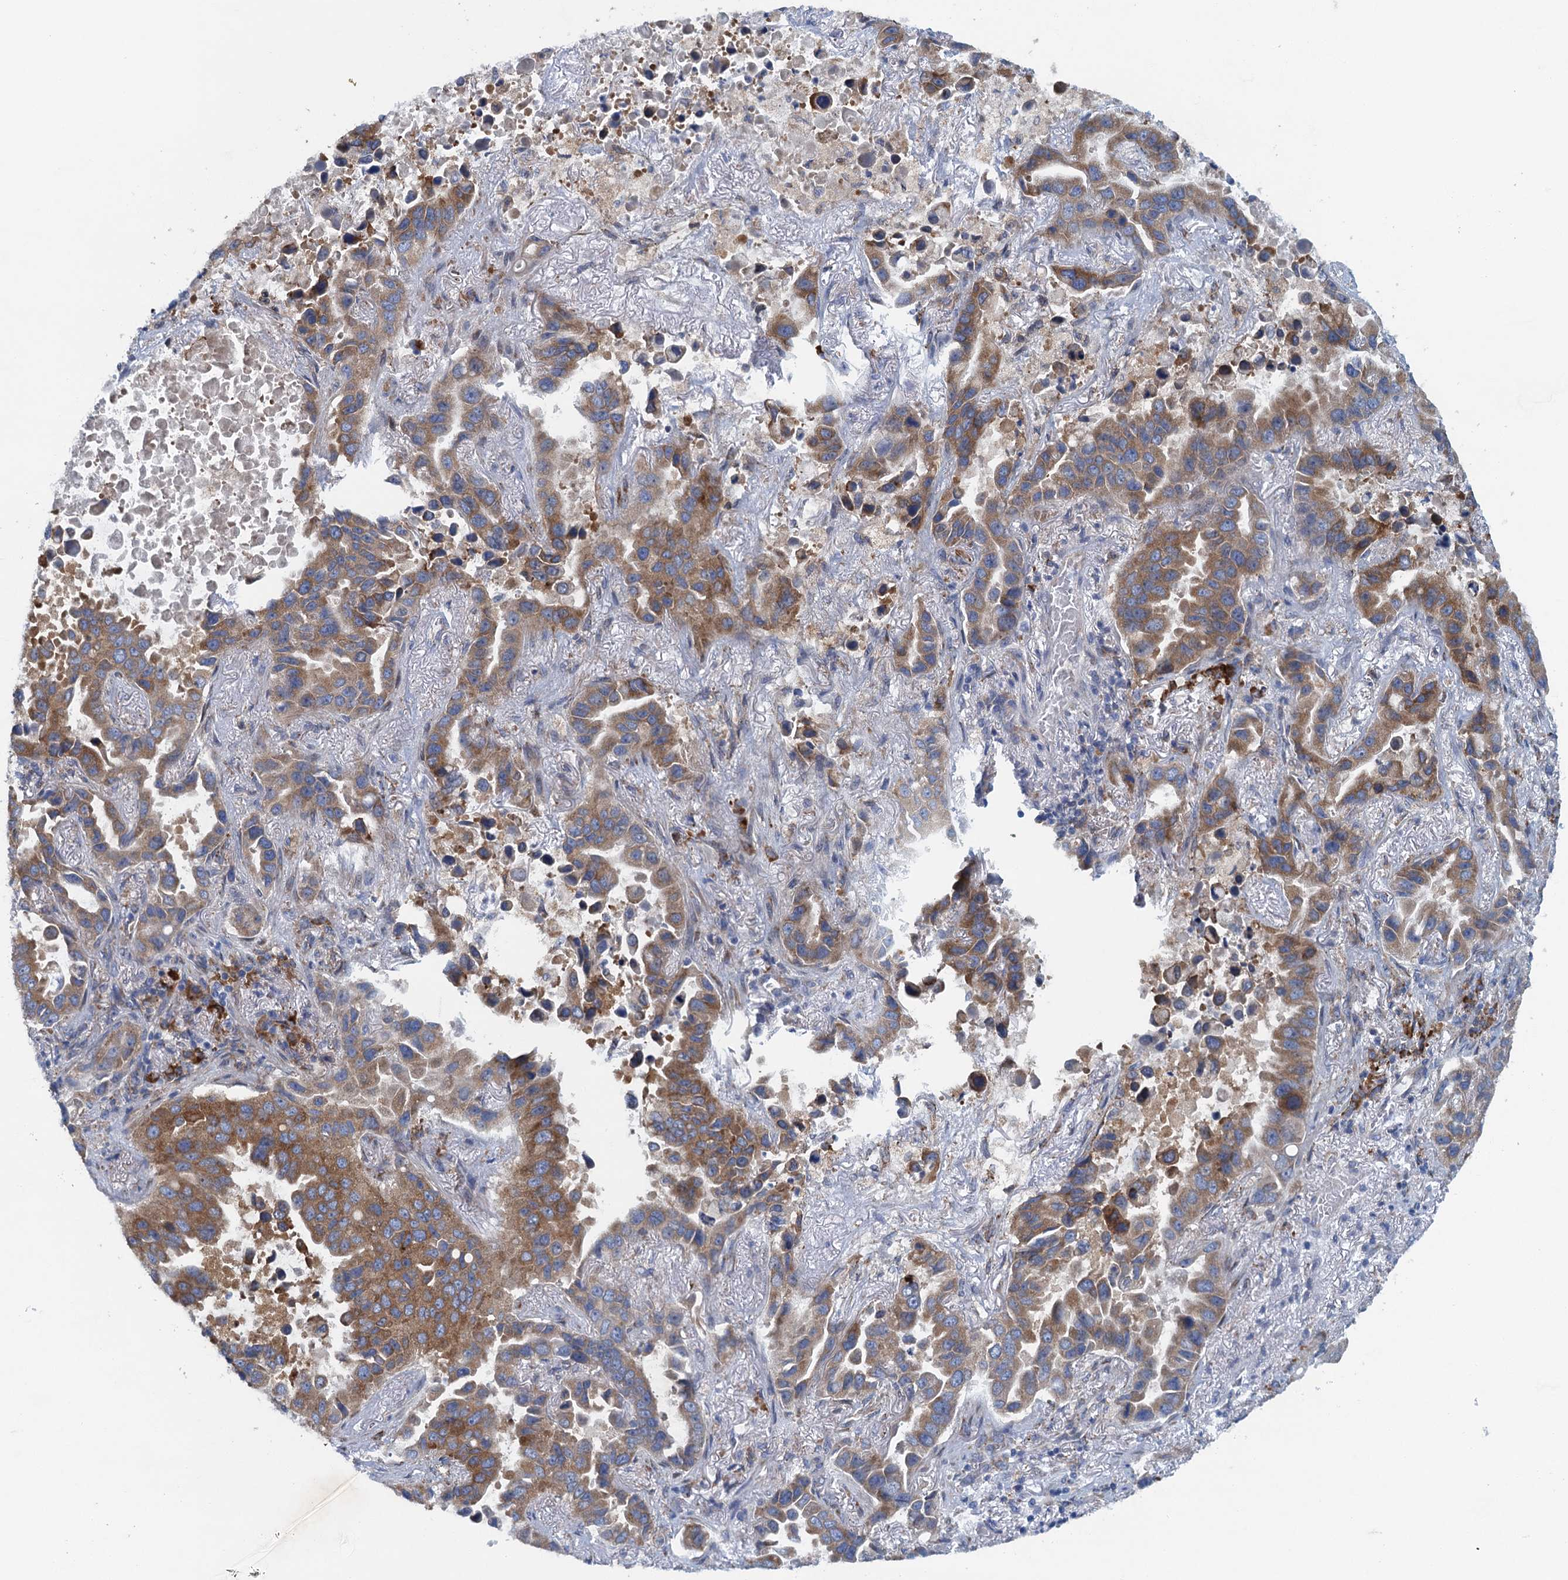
{"staining": {"intensity": "moderate", "quantity": ">75%", "location": "cytoplasmic/membranous"}, "tissue": "lung cancer", "cell_type": "Tumor cells", "image_type": "cancer", "snomed": [{"axis": "morphology", "description": "Adenocarcinoma, NOS"}, {"axis": "topography", "description": "Lung"}], "caption": "Protein expression analysis of adenocarcinoma (lung) displays moderate cytoplasmic/membranous positivity in about >75% of tumor cells.", "gene": "MYDGF", "patient": {"sex": "male", "age": 64}}